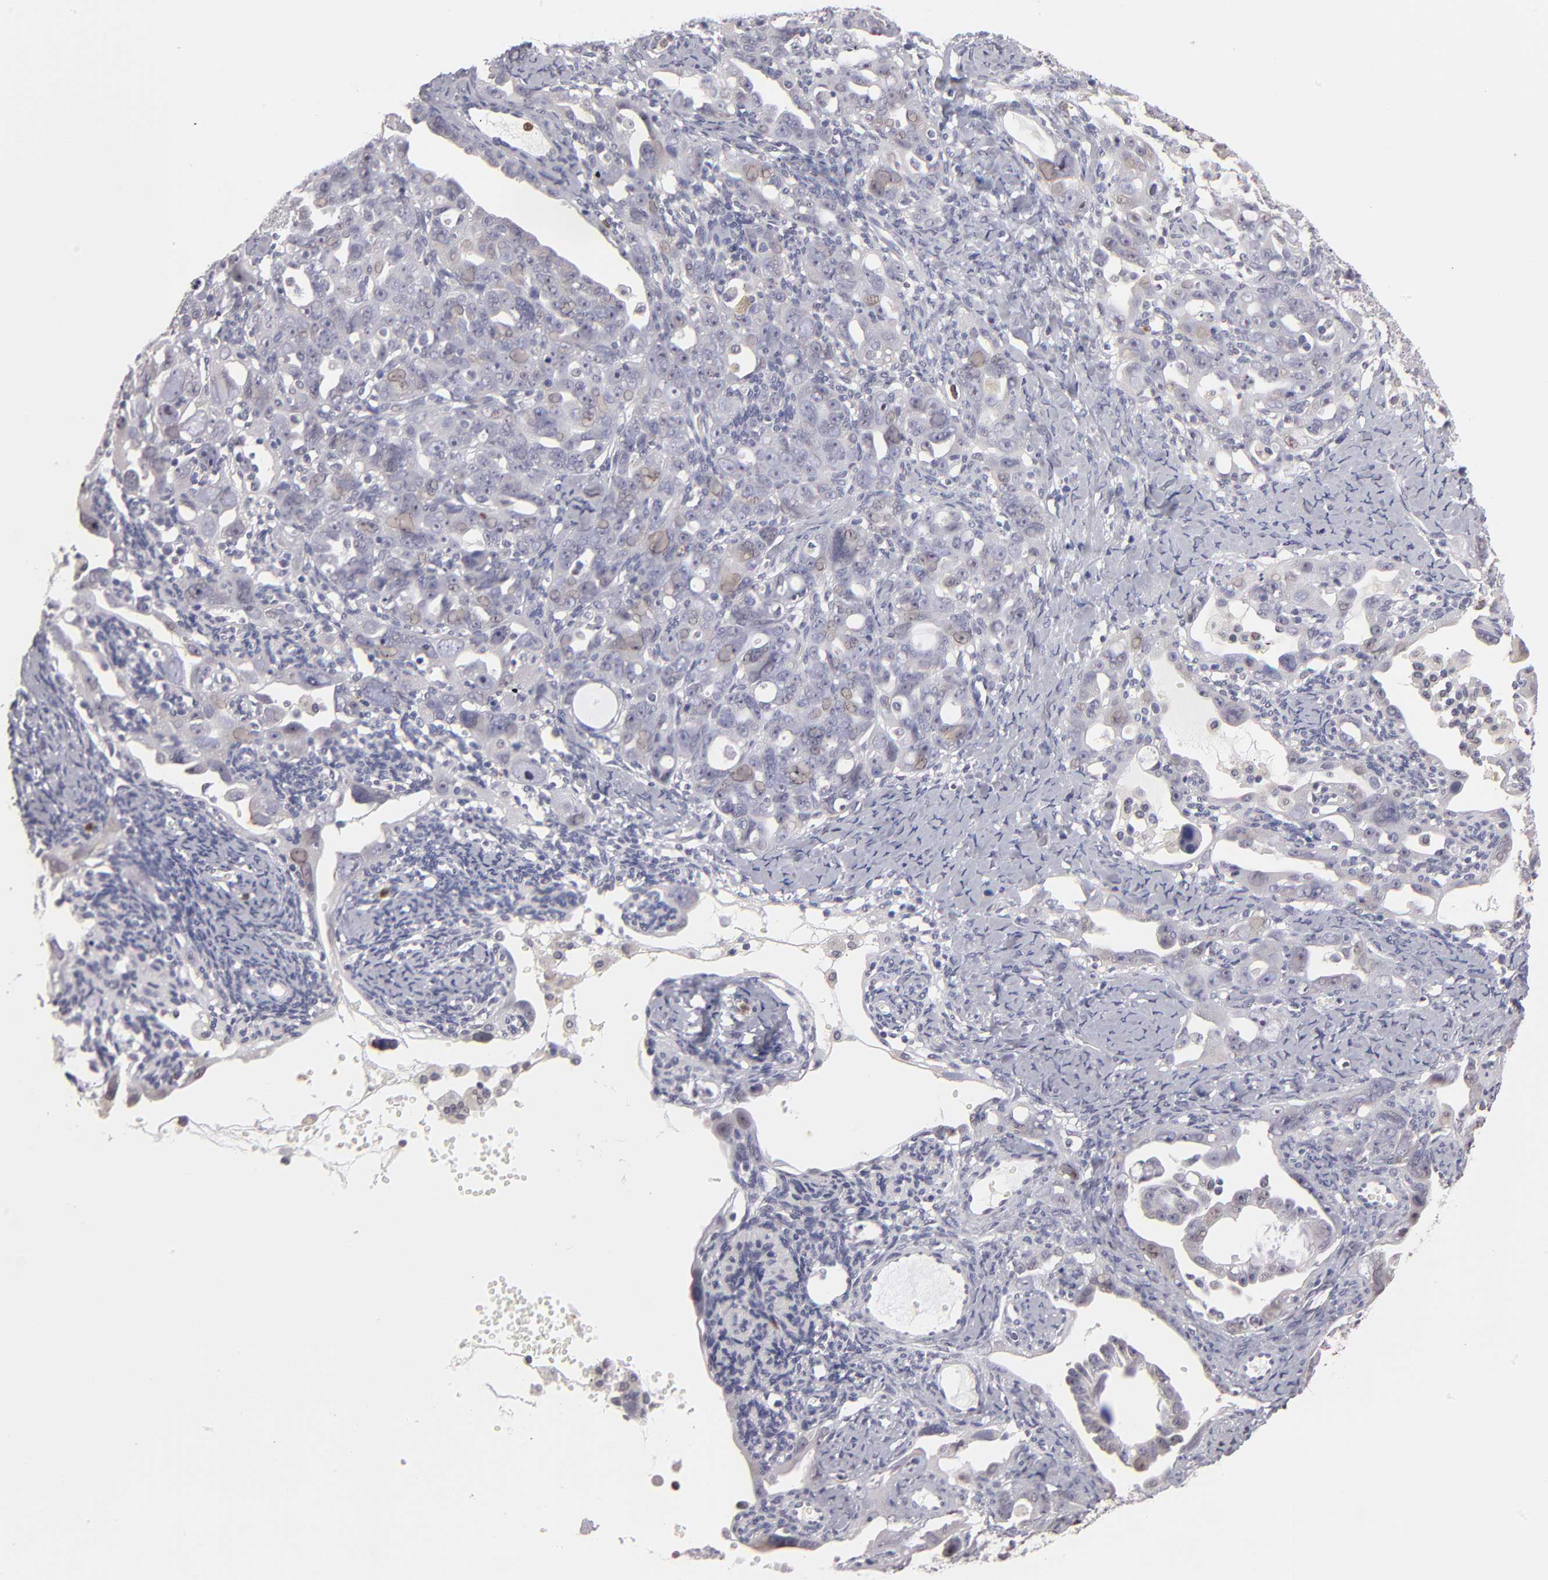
{"staining": {"intensity": "weak", "quantity": "<25%", "location": "nuclear"}, "tissue": "ovarian cancer", "cell_type": "Tumor cells", "image_type": "cancer", "snomed": [{"axis": "morphology", "description": "Cystadenocarcinoma, serous, NOS"}, {"axis": "topography", "description": "Ovary"}], "caption": "The image exhibits no staining of tumor cells in ovarian cancer.", "gene": "MGAM", "patient": {"sex": "female", "age": 66}}